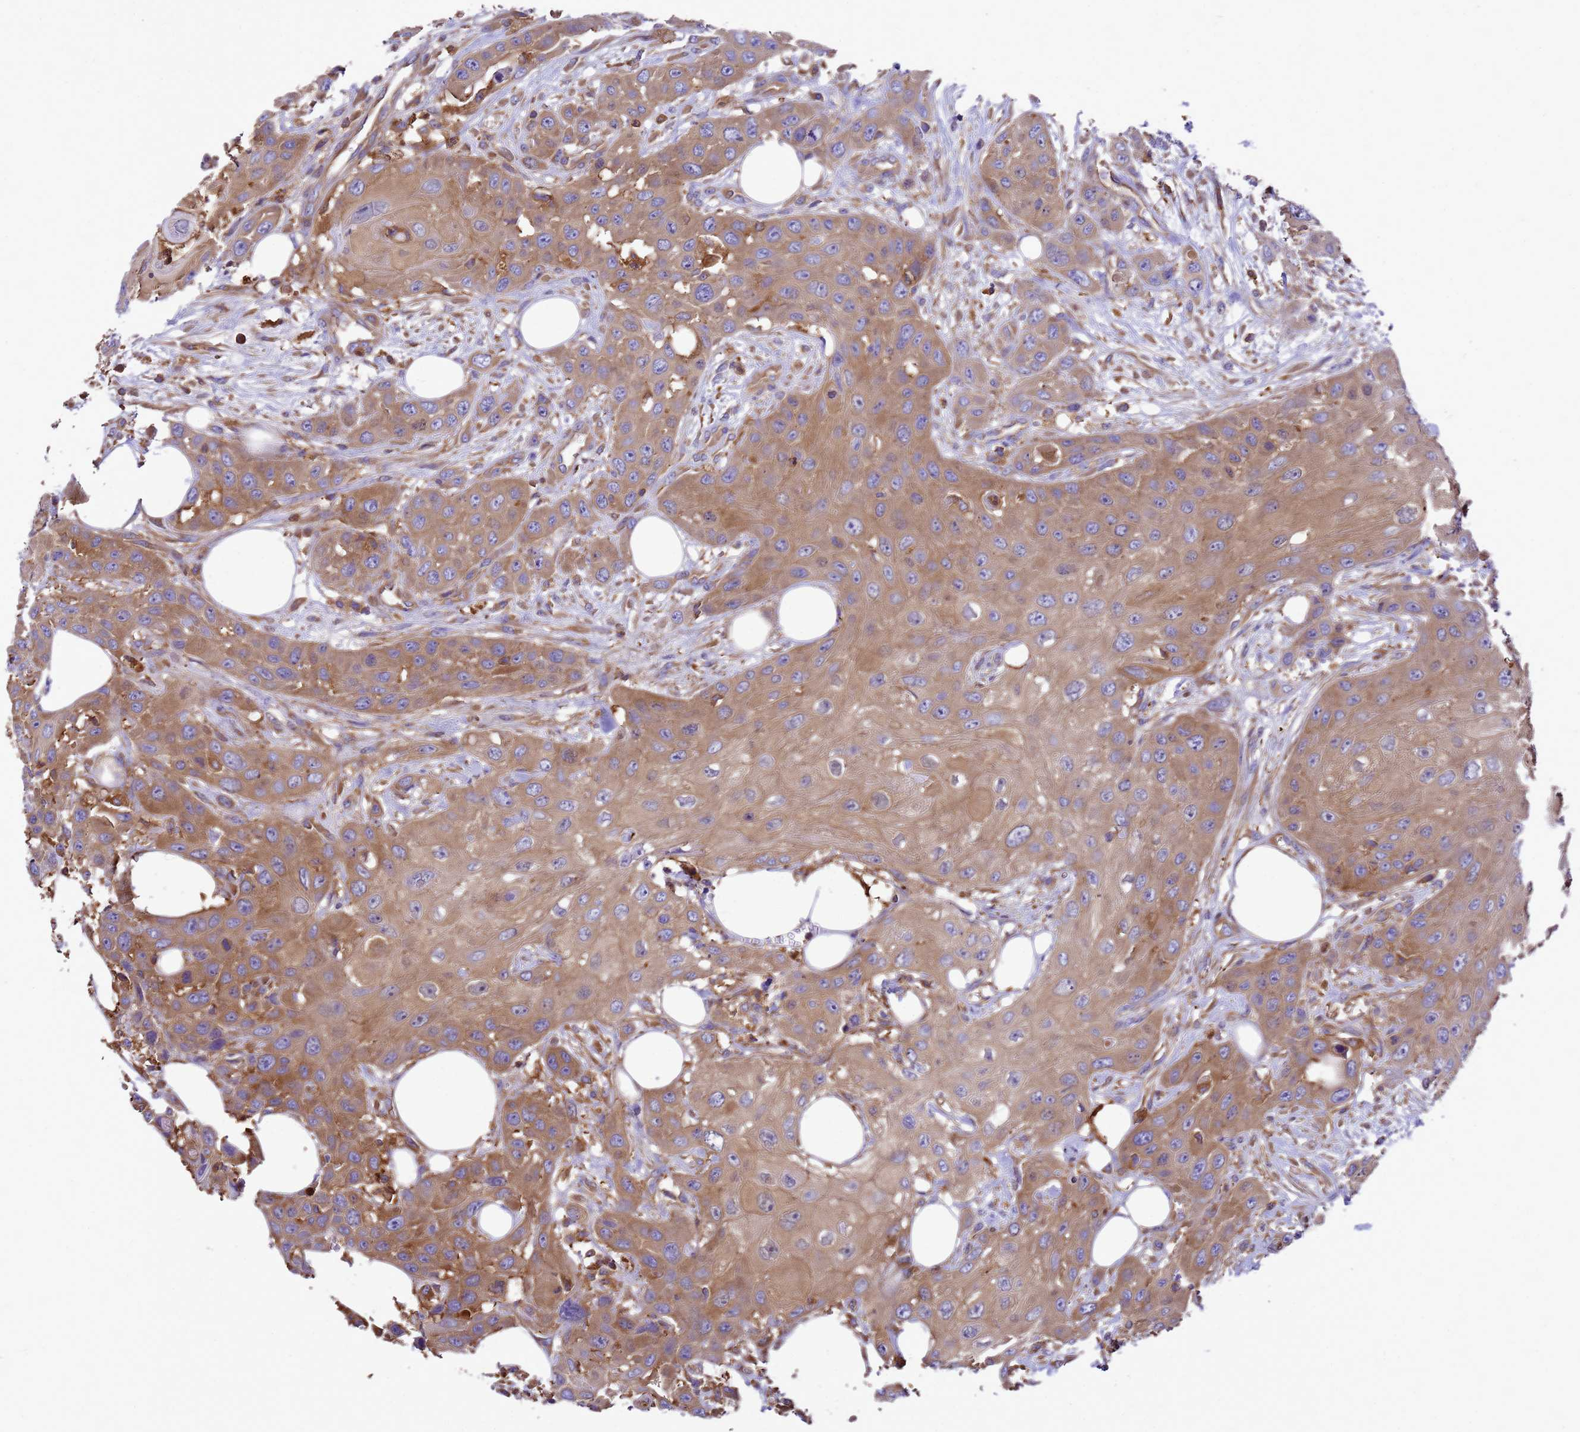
{"staining": {"intensity": "moderate", "quantity": ">75%", "location": "cytoplasmic/membranous"}, "tissue": "head and neck cancer", "cell_type": "Tumor cells", "image_type": "cancer", "snomed": [{"axis": "morphology", "description": "Squamous cell carcinoma, NOS"}, {"axis": "topography", "description": "Head-Neck"}], "caption": "Immunohistochemistry (IHC) of head and neck cancer (squamous cell carcinoma) exhibits medium levels of moderate cytoplasmic/membranous positivity in about >75% of tumor cells. Immunohistochemistry stains the protein of interest in brown and the nuclei are stained blue.", "gene": "ZNF235", "patient": {"sex": "male", "age": 81}}